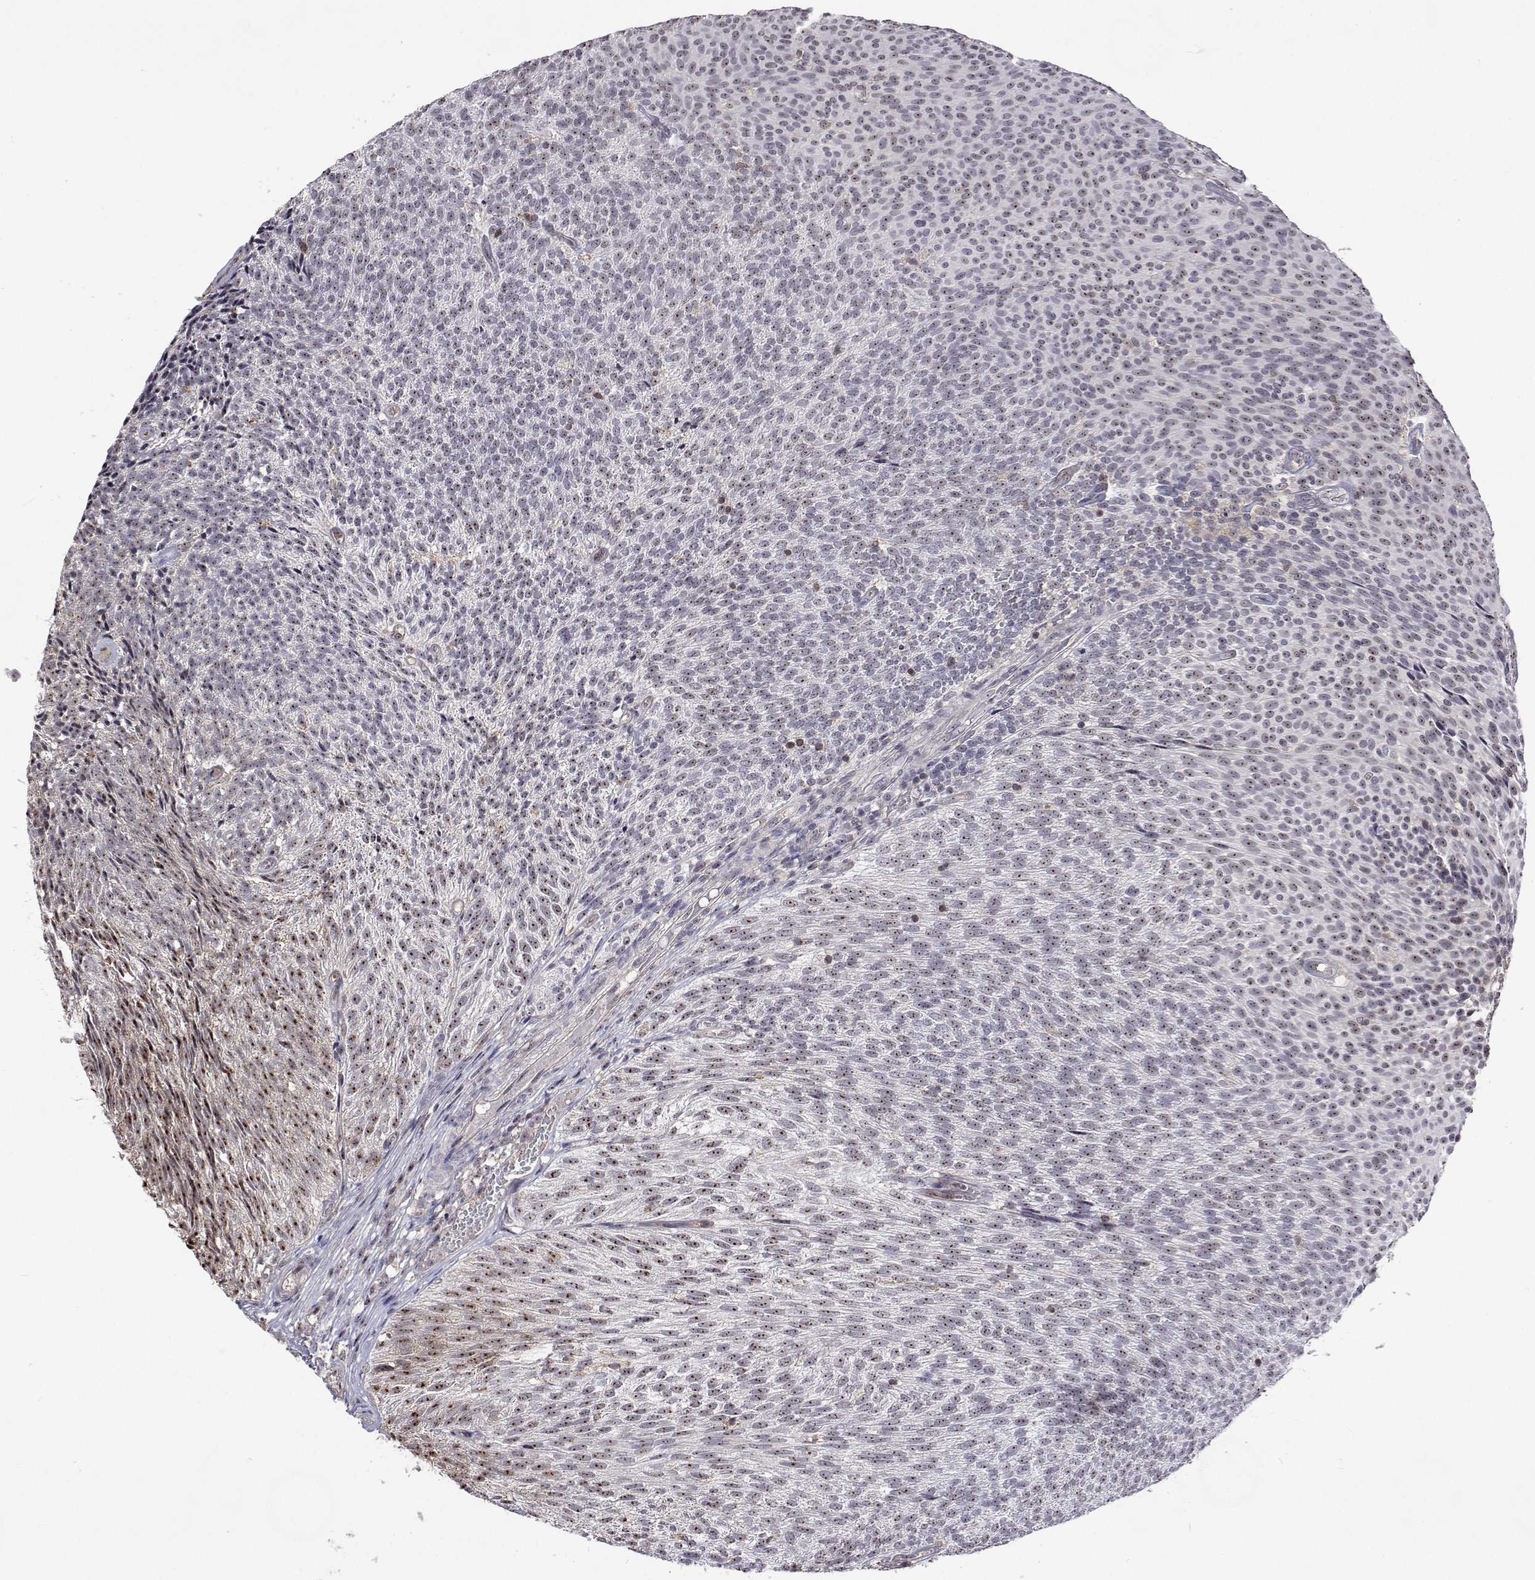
{"staining": {"intensity": "moderate", "quantity": "25%-75%", "location": "nuclear"}, "tissue": "urothelial cancer", "cell_type": "Tumor cells", "image_type": "cancer", "snomed": [{"axis": "morphology", "description": "Urothelial carcinoma, Low grade"}, {"axis": "topography", "description": "Urinary bladder"}], "caption": "Urothelial carcinoma (low-grade) stained for a protein (brown) displays moderate nuclear positive expression in approximately 25%-75% of tumor cells.", "gene": "NHP2", "patient": {"sex": "male", "age": 77}}